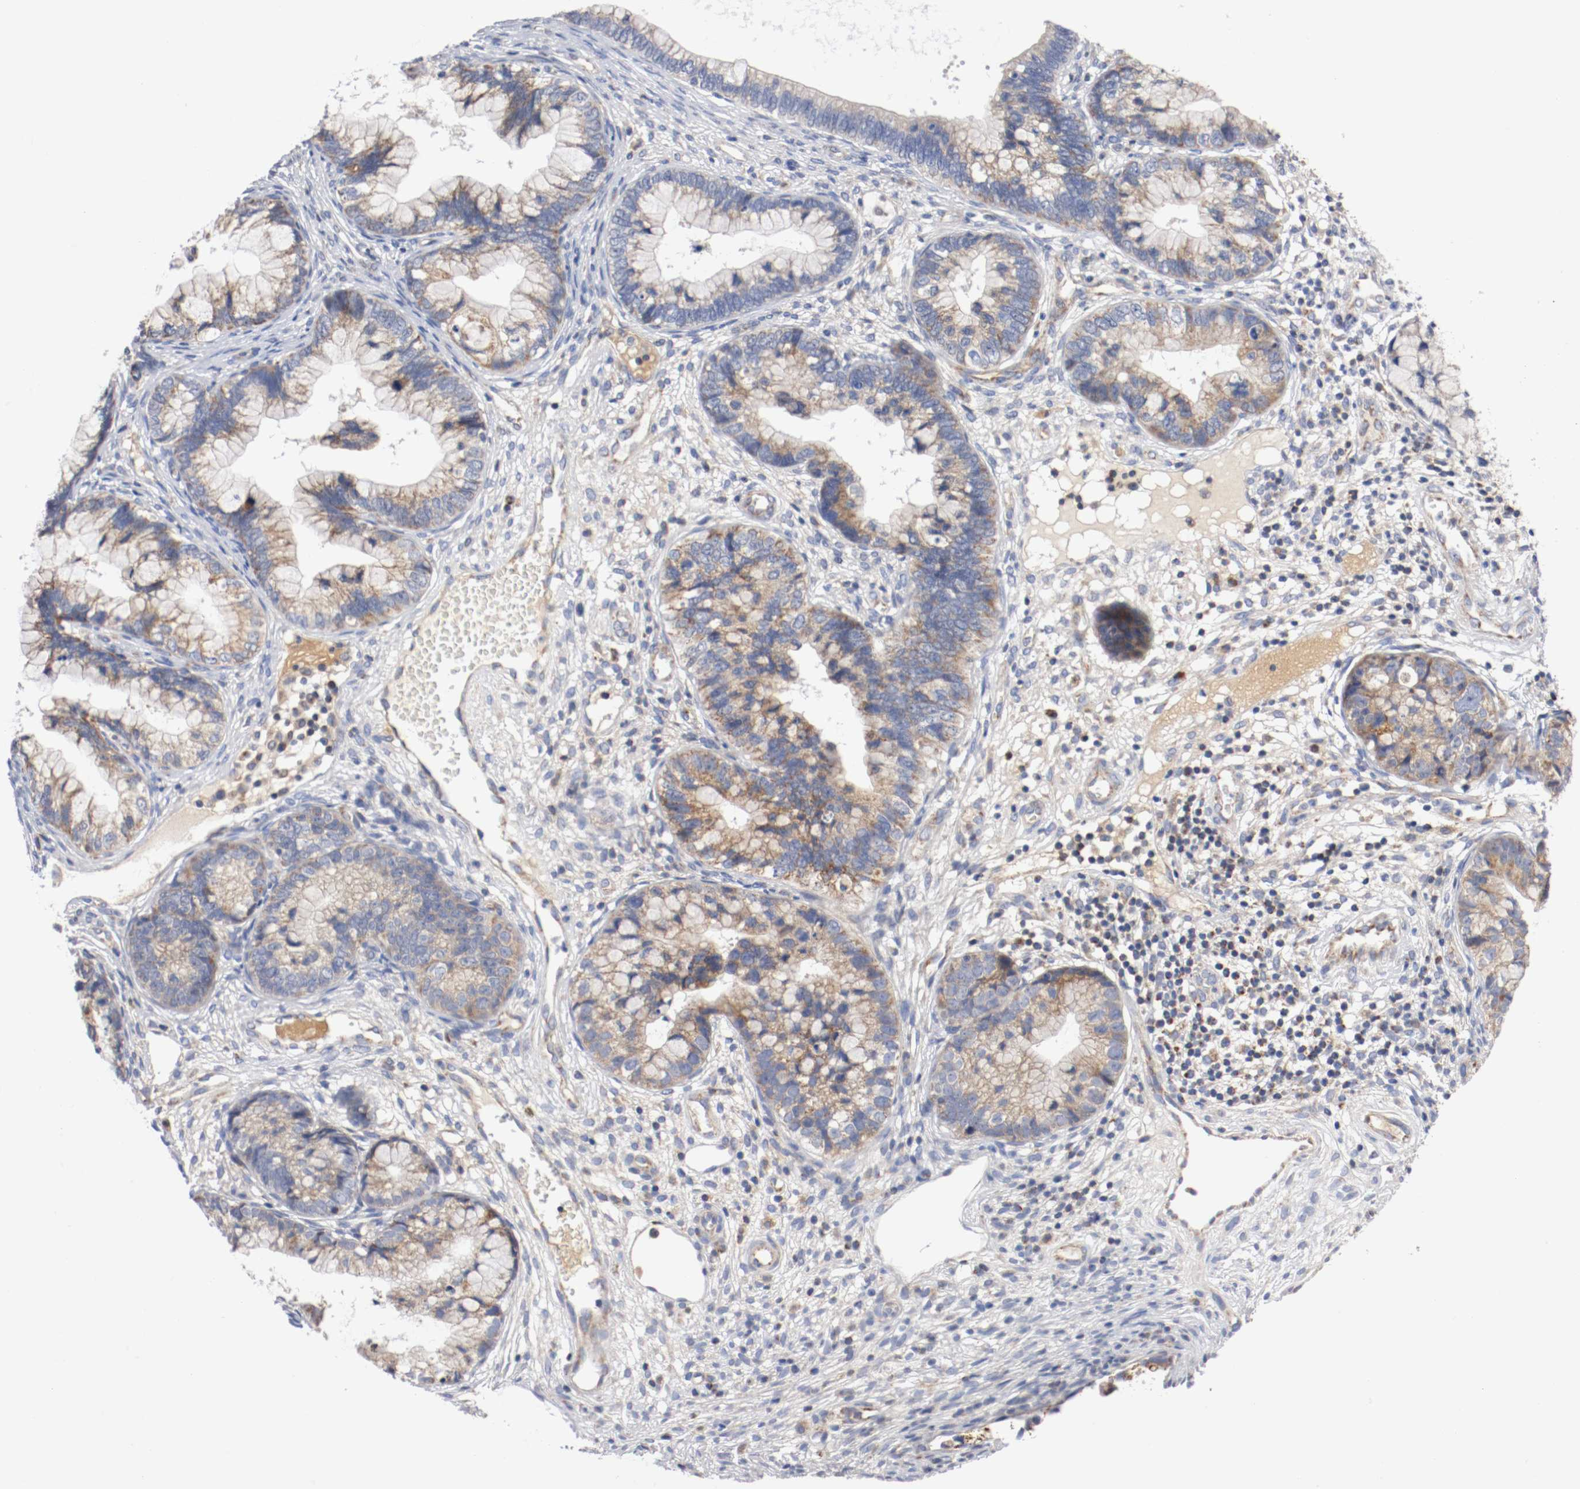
{"staining": {"intensity": "weak", "quantity": "25%-75%", "location": "cytoplasmic/membranous"}, "tissue": "cervical cancer", "cell_type": "Tumor cells", "image_type": "cancer", "snomed": [{"axis": "morphology", "description": "Adenocarcinoma, NOS"}, {"axis": "topography", "description": "Cervix"}], "caption": "Cervical cancer was stained to show a protein in brown. There is low levels of weak cytoplasmic/membranous staining in approximately 25%-75% of tumor cells.", "gene": "PCSK6", "patient": {"sex": "female", "age": 44}}